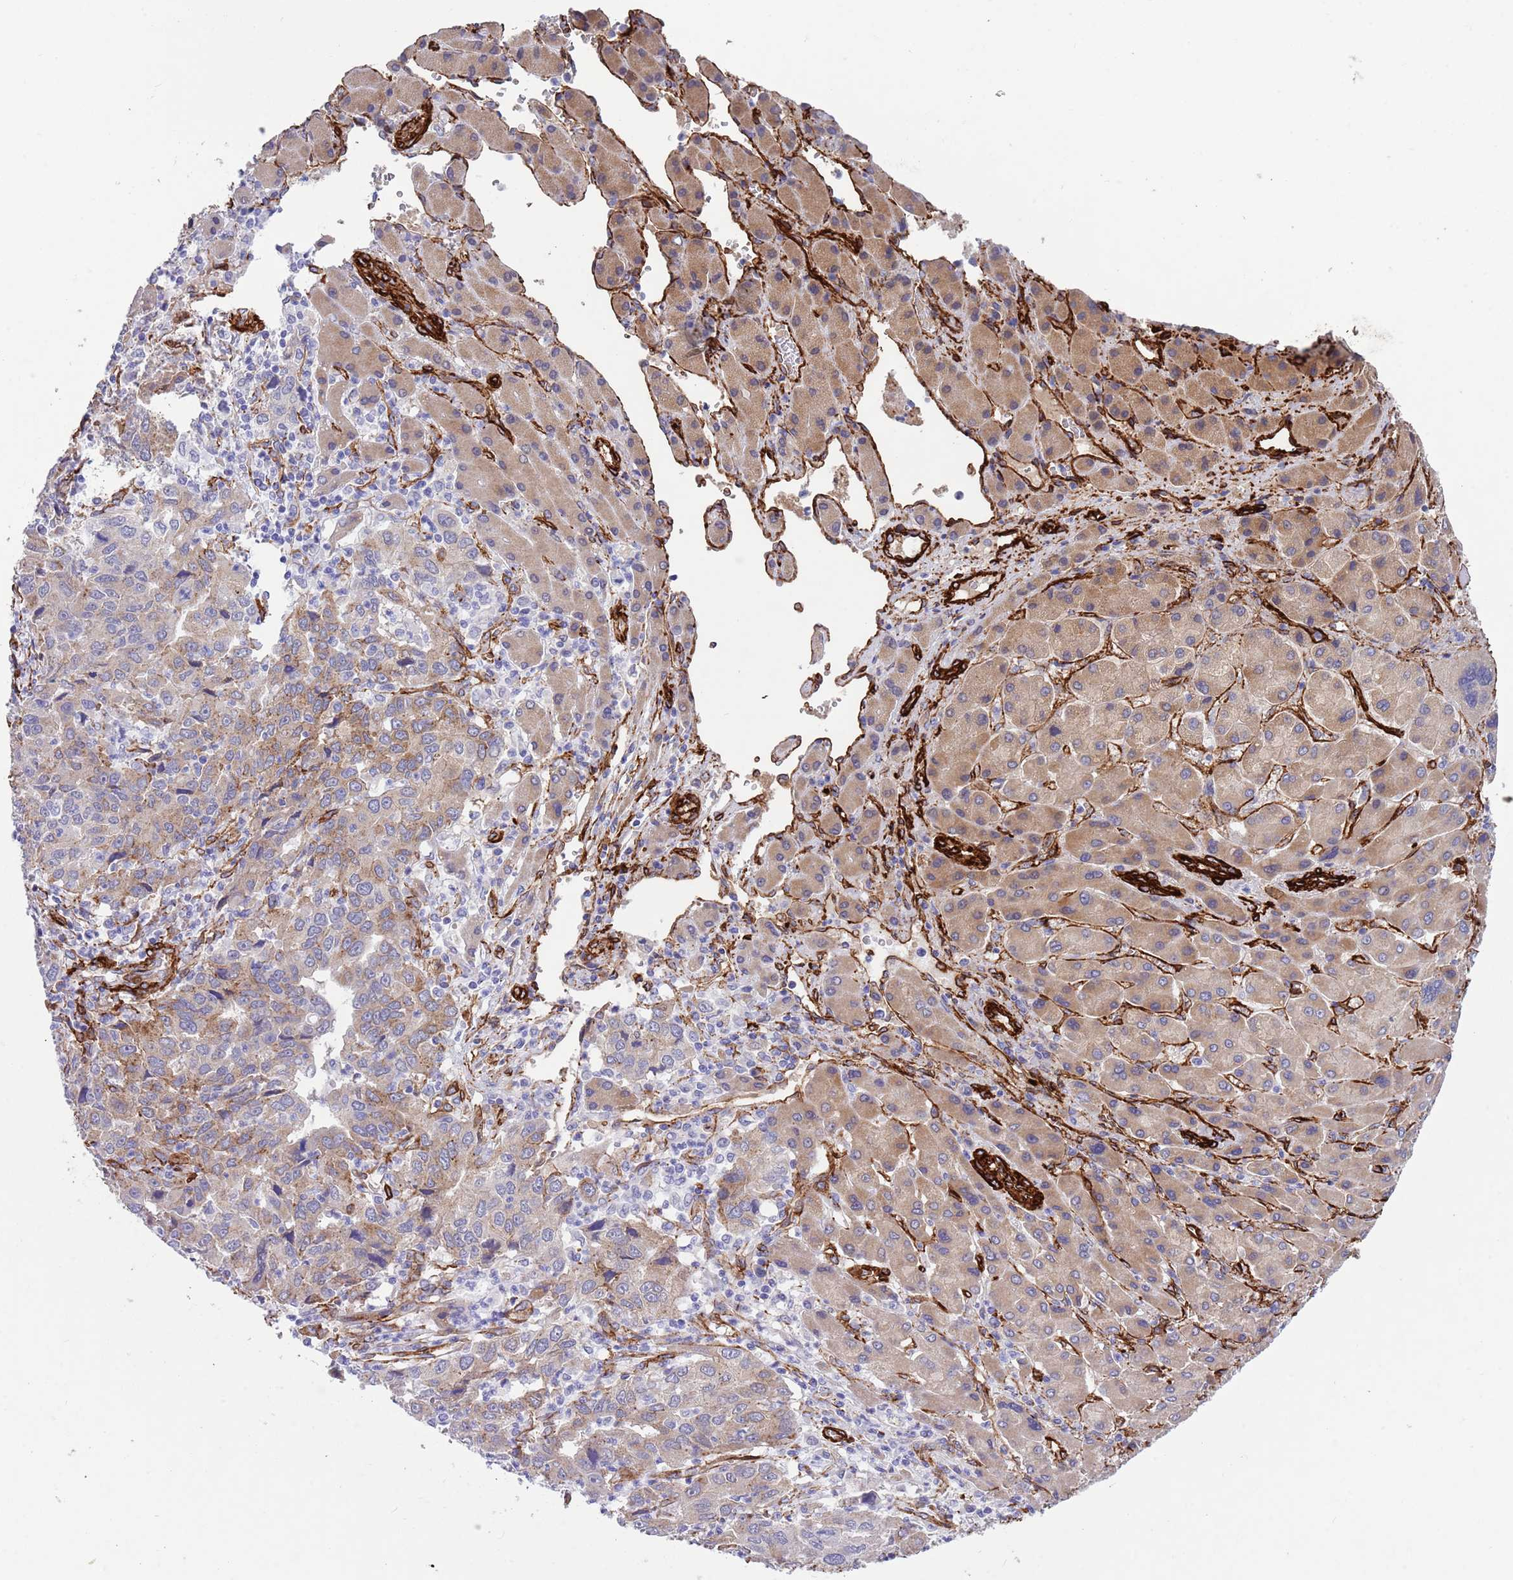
{"staining": {"intensity": "moderate", "quantity": "25%-75%", "location": "cytoplasmic/membranous"}, "tissue": "liver cancer", "cell_type": "Tumor cells", "image_type": "cancer", "snomed": [{"axis": "morphology", "description": "Carcinoma, Hepatocellular, NOS"}, {"axis": "topography", "description": "Liver"}], "caption": "Hepatocellular carcinoma (liver) tissue reveals moderate cytoplasmic/membranous expression in approximately 25%-75% of tumor cells", "gene": "CAV2", "patient": {"sex": "male", "age": 63}}